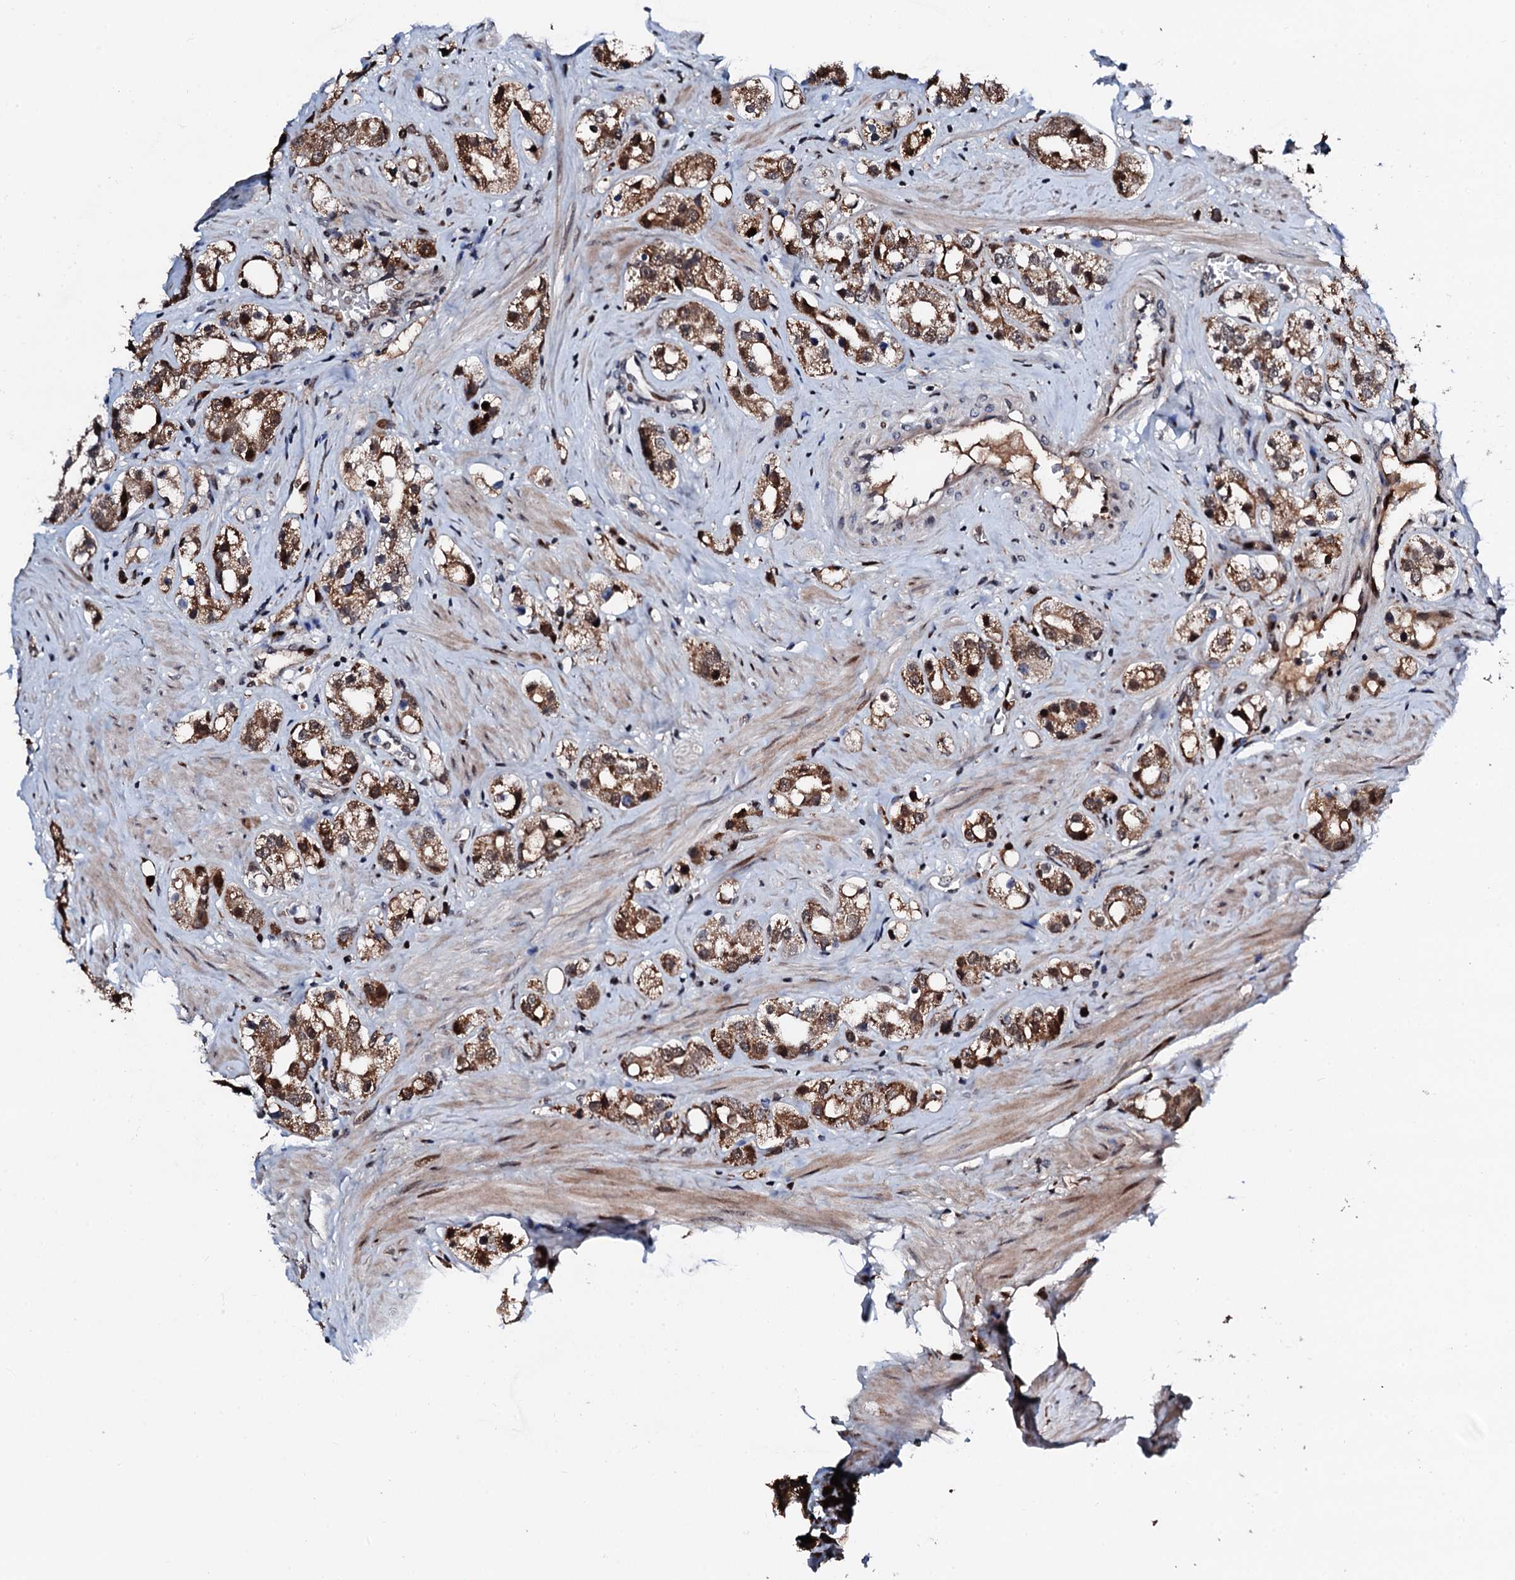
{"staining": {"intensity": "moderate", "quantity": ">75%", "location": "cytoplasmic/membranous,nuclear"}, "tissue": "prostate cancer", "cell_type": "Tumor cells", "image_type": "cancer", "snomed": [{"axis": "morphology", "description": "Adenocarcinoma, NOS"}, {"axis": "topography", "description": "Prostate"}], "caption": "Brown immunohistochemical staining in prostate cancer (adenocarcinoma) demonstrates moderate cytoplasmic/membranous and nuclear positivity in approximately >75% of tumor cells. (IHC, brightfield microscopy, high magnification).", "gene": "KIF18A", "patient": {"sex": "male", "age": 79}}